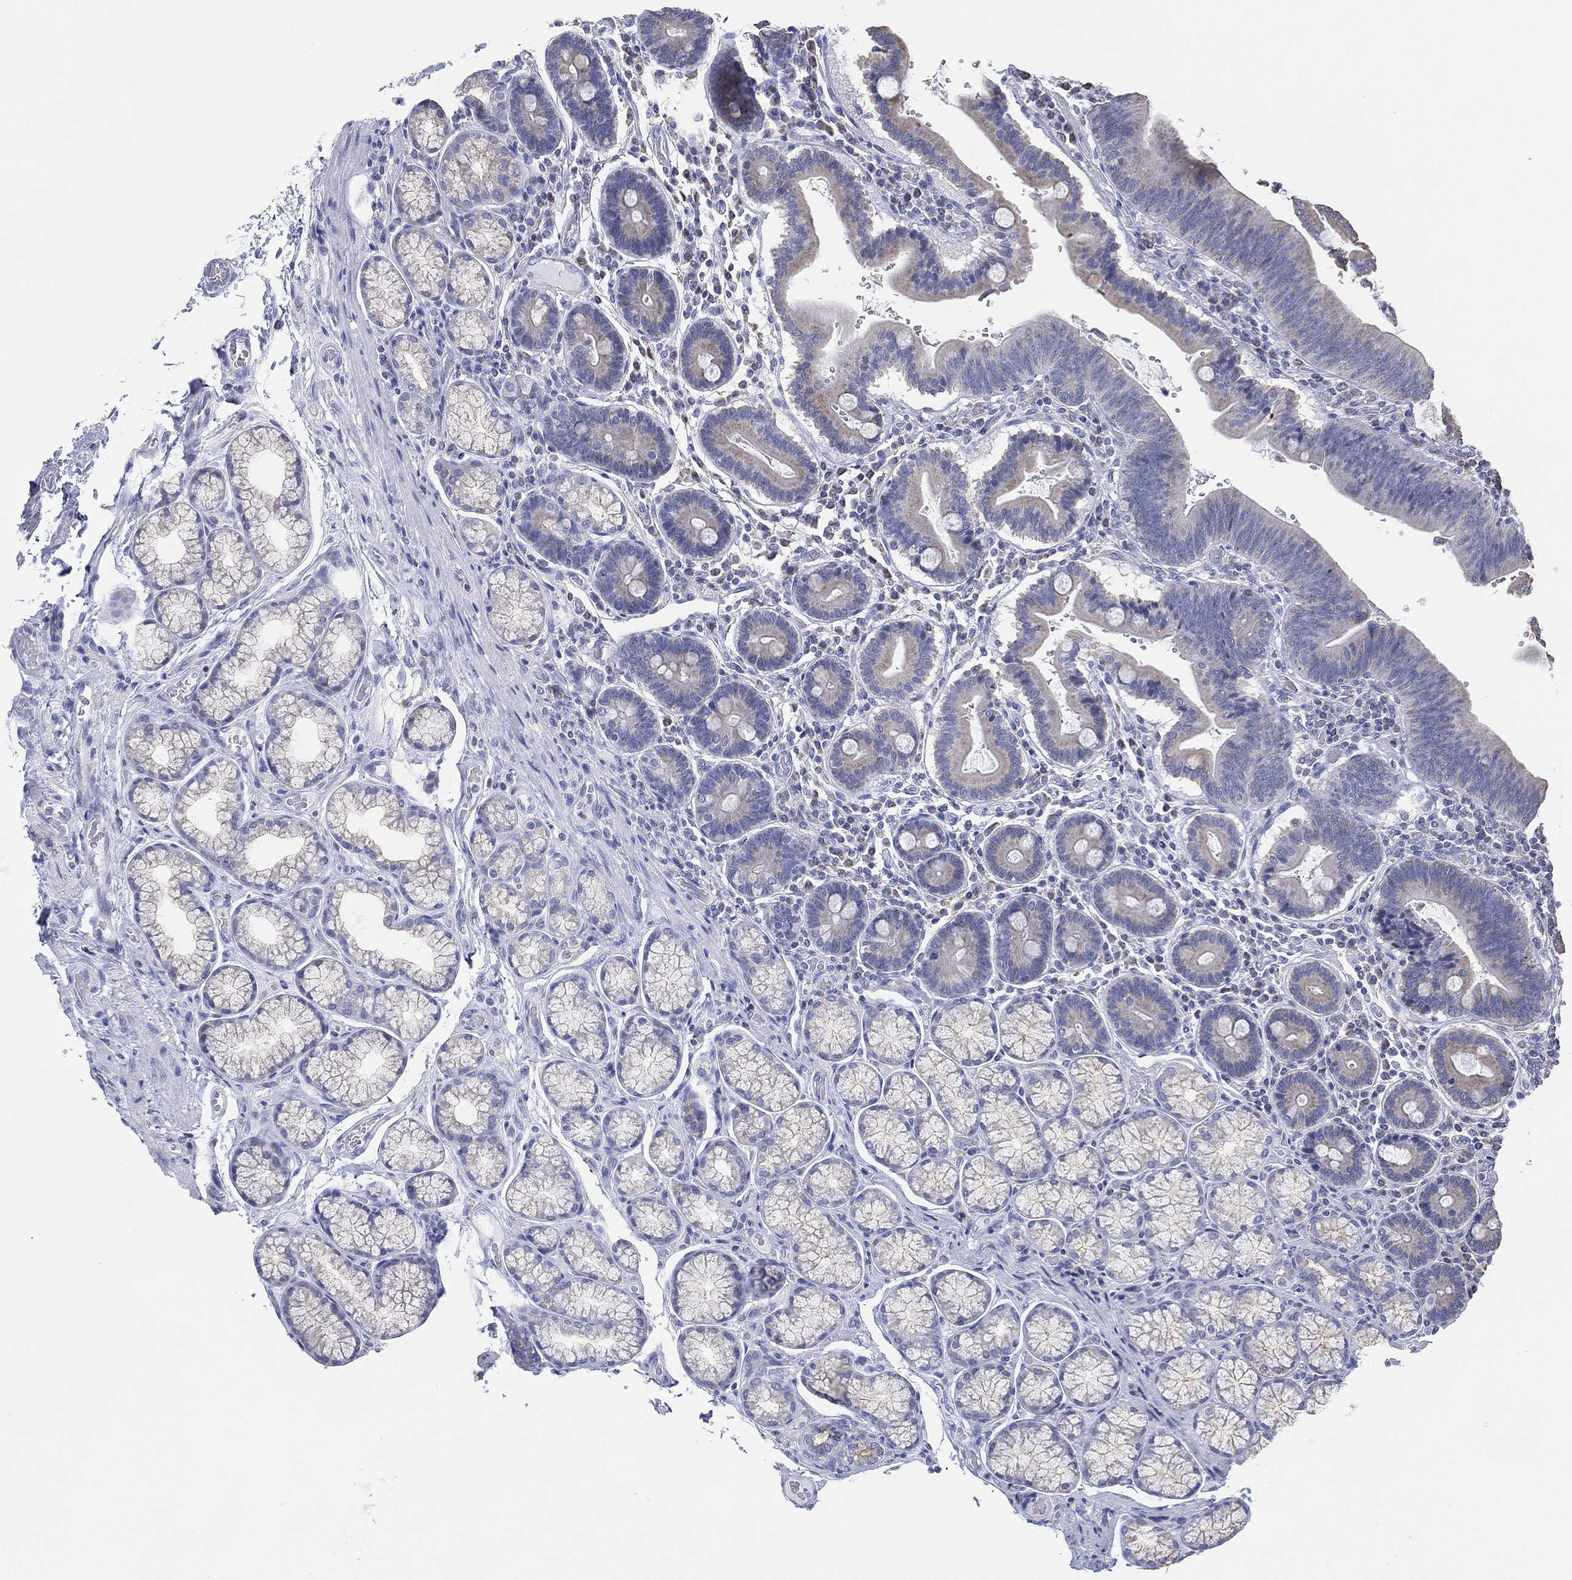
{"staining": {"intensity": "negative", "quantity": "none", "location": "none"}, "tissue": "duodenum", "cell_type": "Glandular cells", "image_type": "normal", "snomed": [{"axis": "morphology", "description": "Normal tissue, NOS"}, {"axis": "topography", "description": "Duodenum"}], "caption": "There is no significant staining in glandular cells of duodenum.", "gene": "CFTR", "patient": {"sex": "female", "age": 62}}